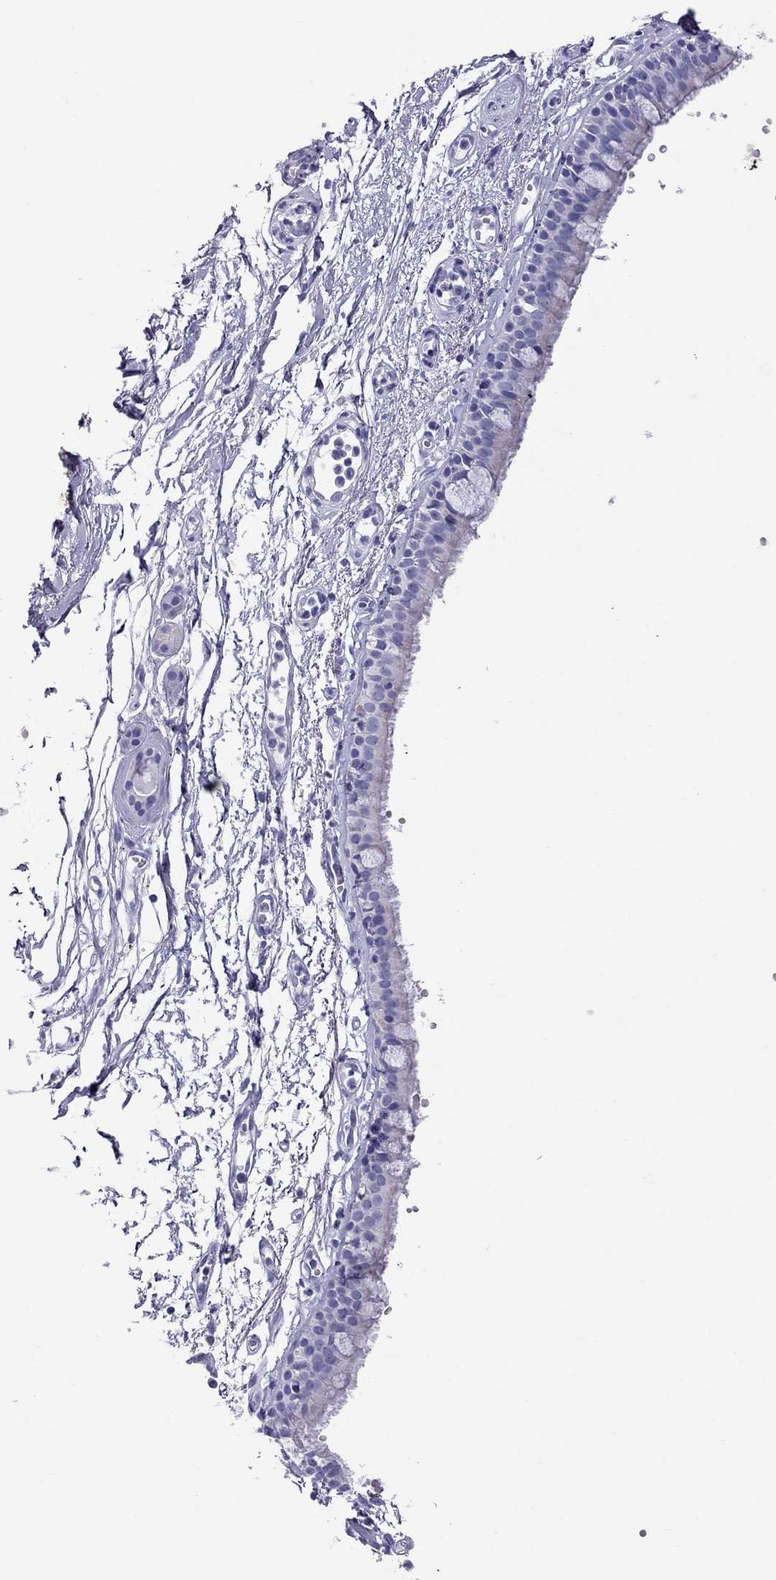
{"staining": {"intensity": "negative", "quantity": "none", "location": "none"}, "tissue": "bronchus", "cell_type": "Respiratory epithelial cells", "image_type": "normal", "snomed": [{"axis": "morphology", "description": "Normal tissue, NOS"}, {"axis": "topography", "description": "Cartilage tissue"}, {"axis": "topography", "description": "Bronchus"}], "caption": "Bronchus stained for a protein using immunohistochemistry (IHC) shows no staining respiratory epithelial cells.", "gene": "TTLL13", "patient": {"sex": "male", "age": 66}}